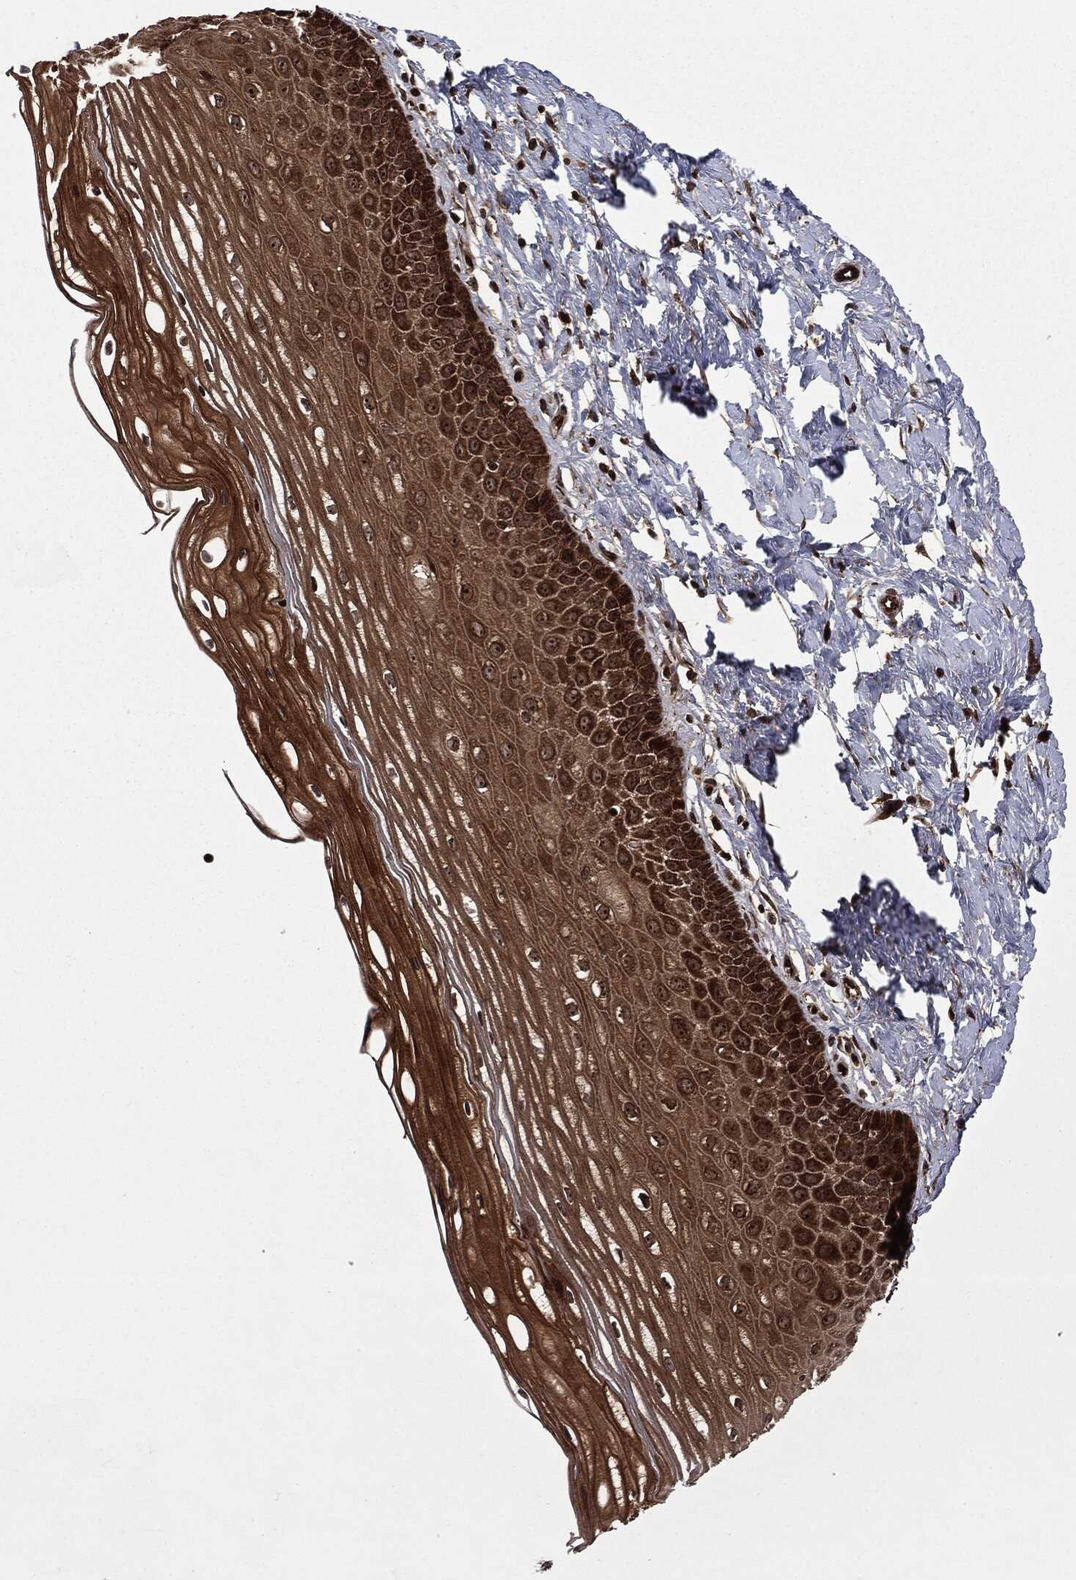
{"staining": {"intensity": "strong", "quantity": ">75%", "location": "cytoplasmic/membranous,nuclear"}, "tissue": "cervix", "cell_type": "Glandular cells", "image_type": "normal", "snomed": [{"axis": "morphology", "description": "Normal tissue, NOS"}, {"axis": "topography", "description": "Cervix"}], "caption": "Strong cytoplasmic/membranous,nuclear expression for a protein is identified in approximately >75% of glandular cells of unremarkable cervix using IHC.", "gene": "CARD6", "patient": {"sex": "female", "age": 37}}